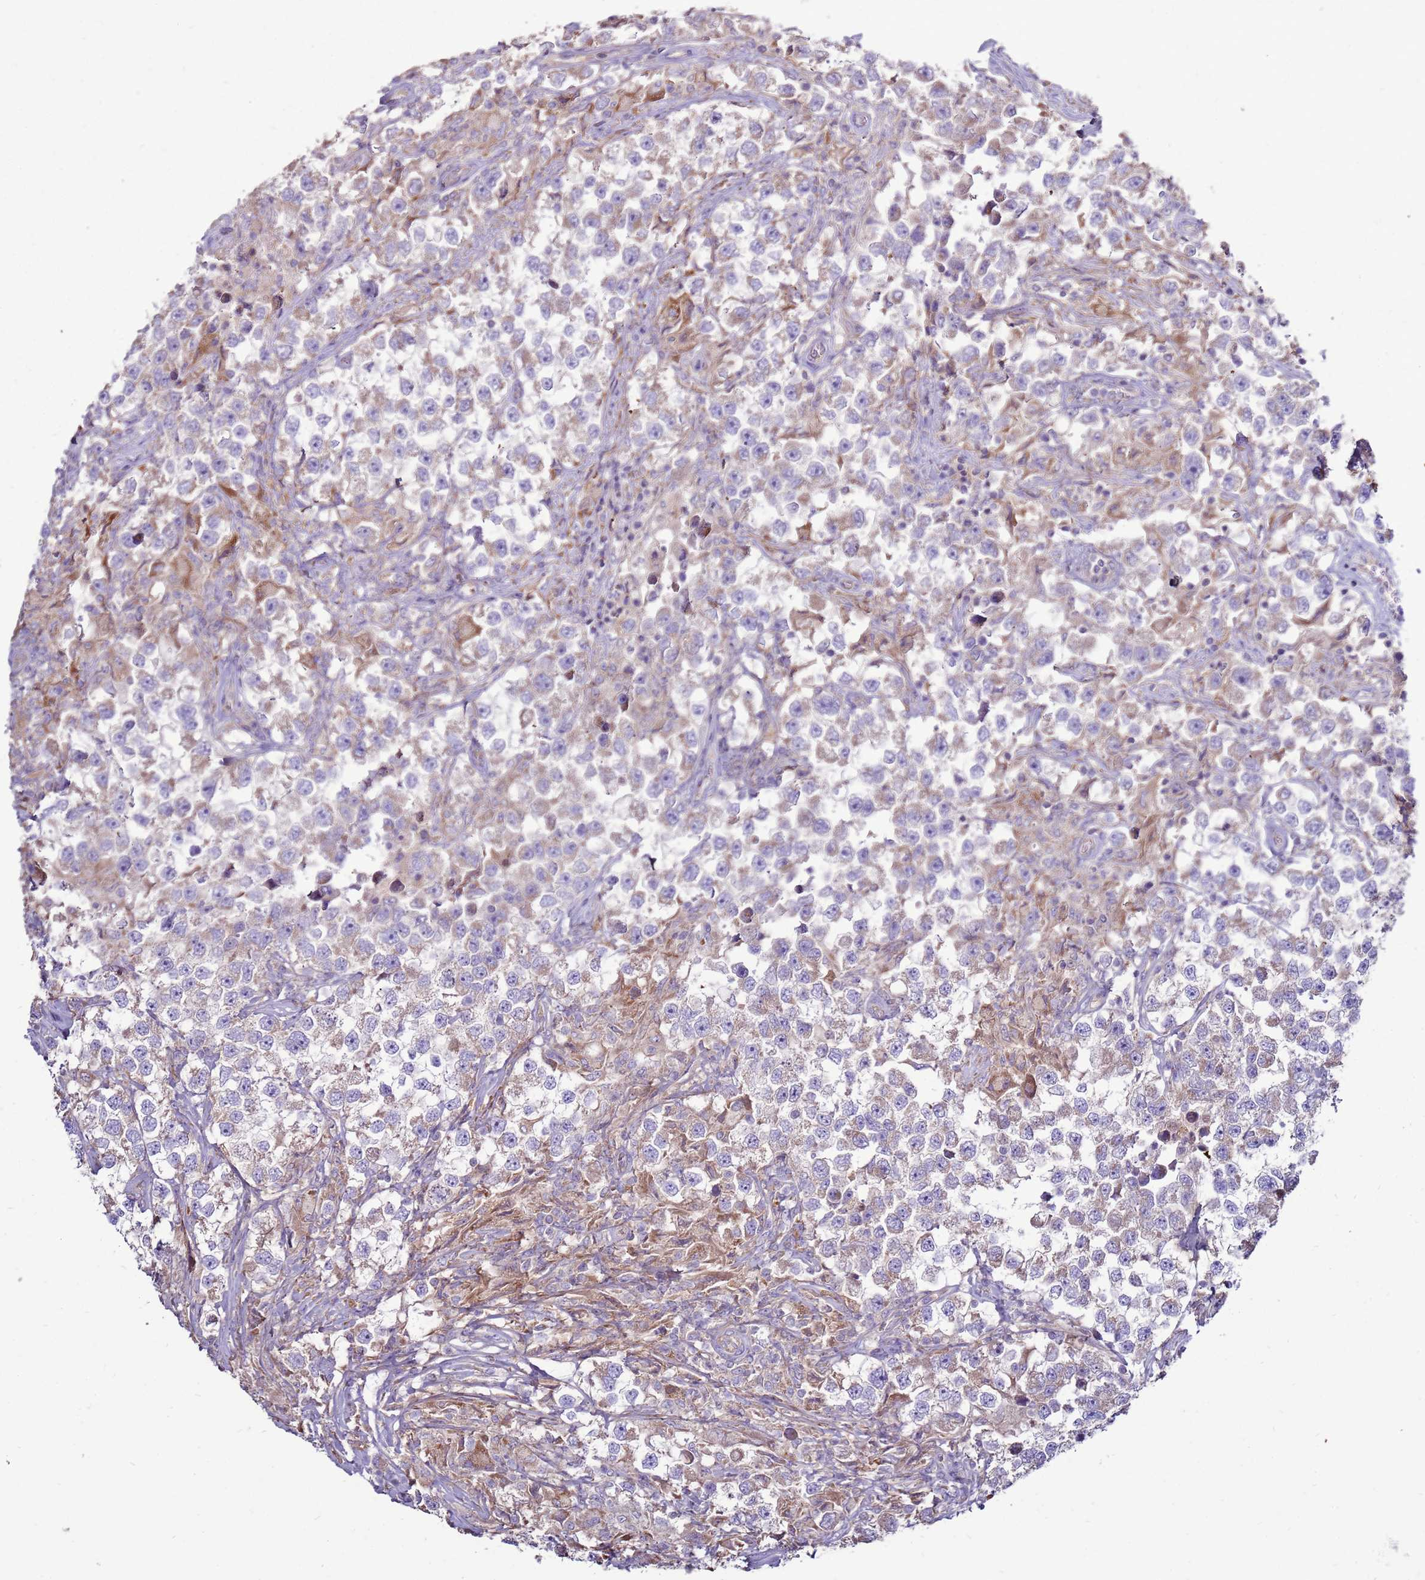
{"staining": {"intensity": "negative", "quantity": "none", "location": "none"}, "tissue": "testis cancer", "cell_type": "Tumor cells", "image_type": "cancer", "snomed": [{"axis": "morphology", "description": "Seminoma, NOS"}, {"axis": "topography", "description": "Testis"}], "caption": "Protein analysis of testis cancer exhibits no significant positivity in tumor cells.", "gene": "TRAPPC4", "patient": {"sex": "male", "age": 46}}